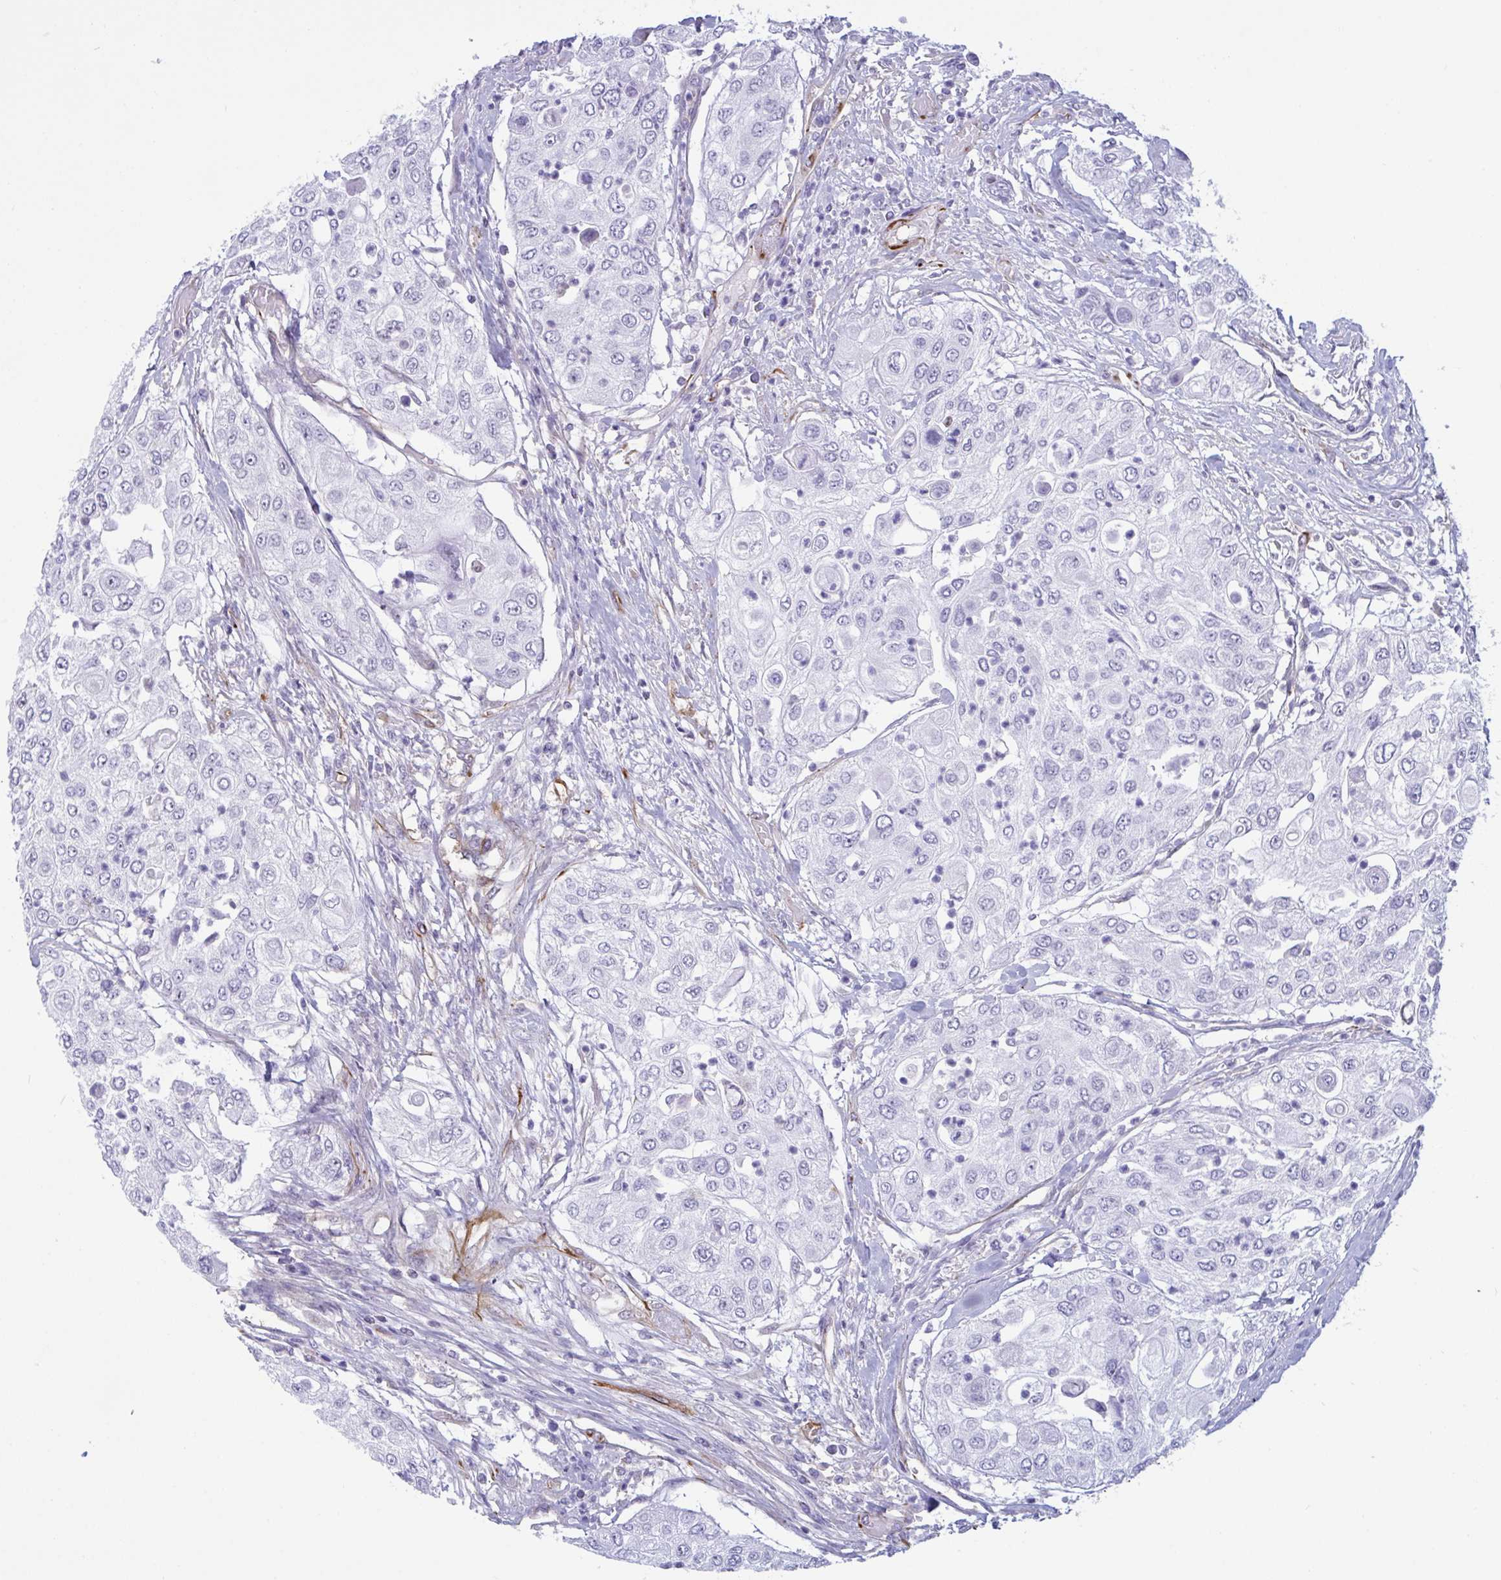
{"staining": {"intensity": "negative", "quantity": "none", "location": "none"}, "tissue": "urothelial cancer", "cell_type": "Tumor cells", "image_type": "cancer", "snomed": [{"axis": "morphology", "description": "Urothelial carcinoma, High grade"}, {"axis": "topography", "description": "Urinary bladder"}], "caption": "The histopathology image shows no significant staining in tumor cells of urothelial cancer. (Stains: DAB immunohistochemistry (IHC) with hematoxylin counter stain, Microscopy: brightfield microscopy at high magnification).", "gene": "PRRT4", "patient": {"sex": "female", "age": 79}}